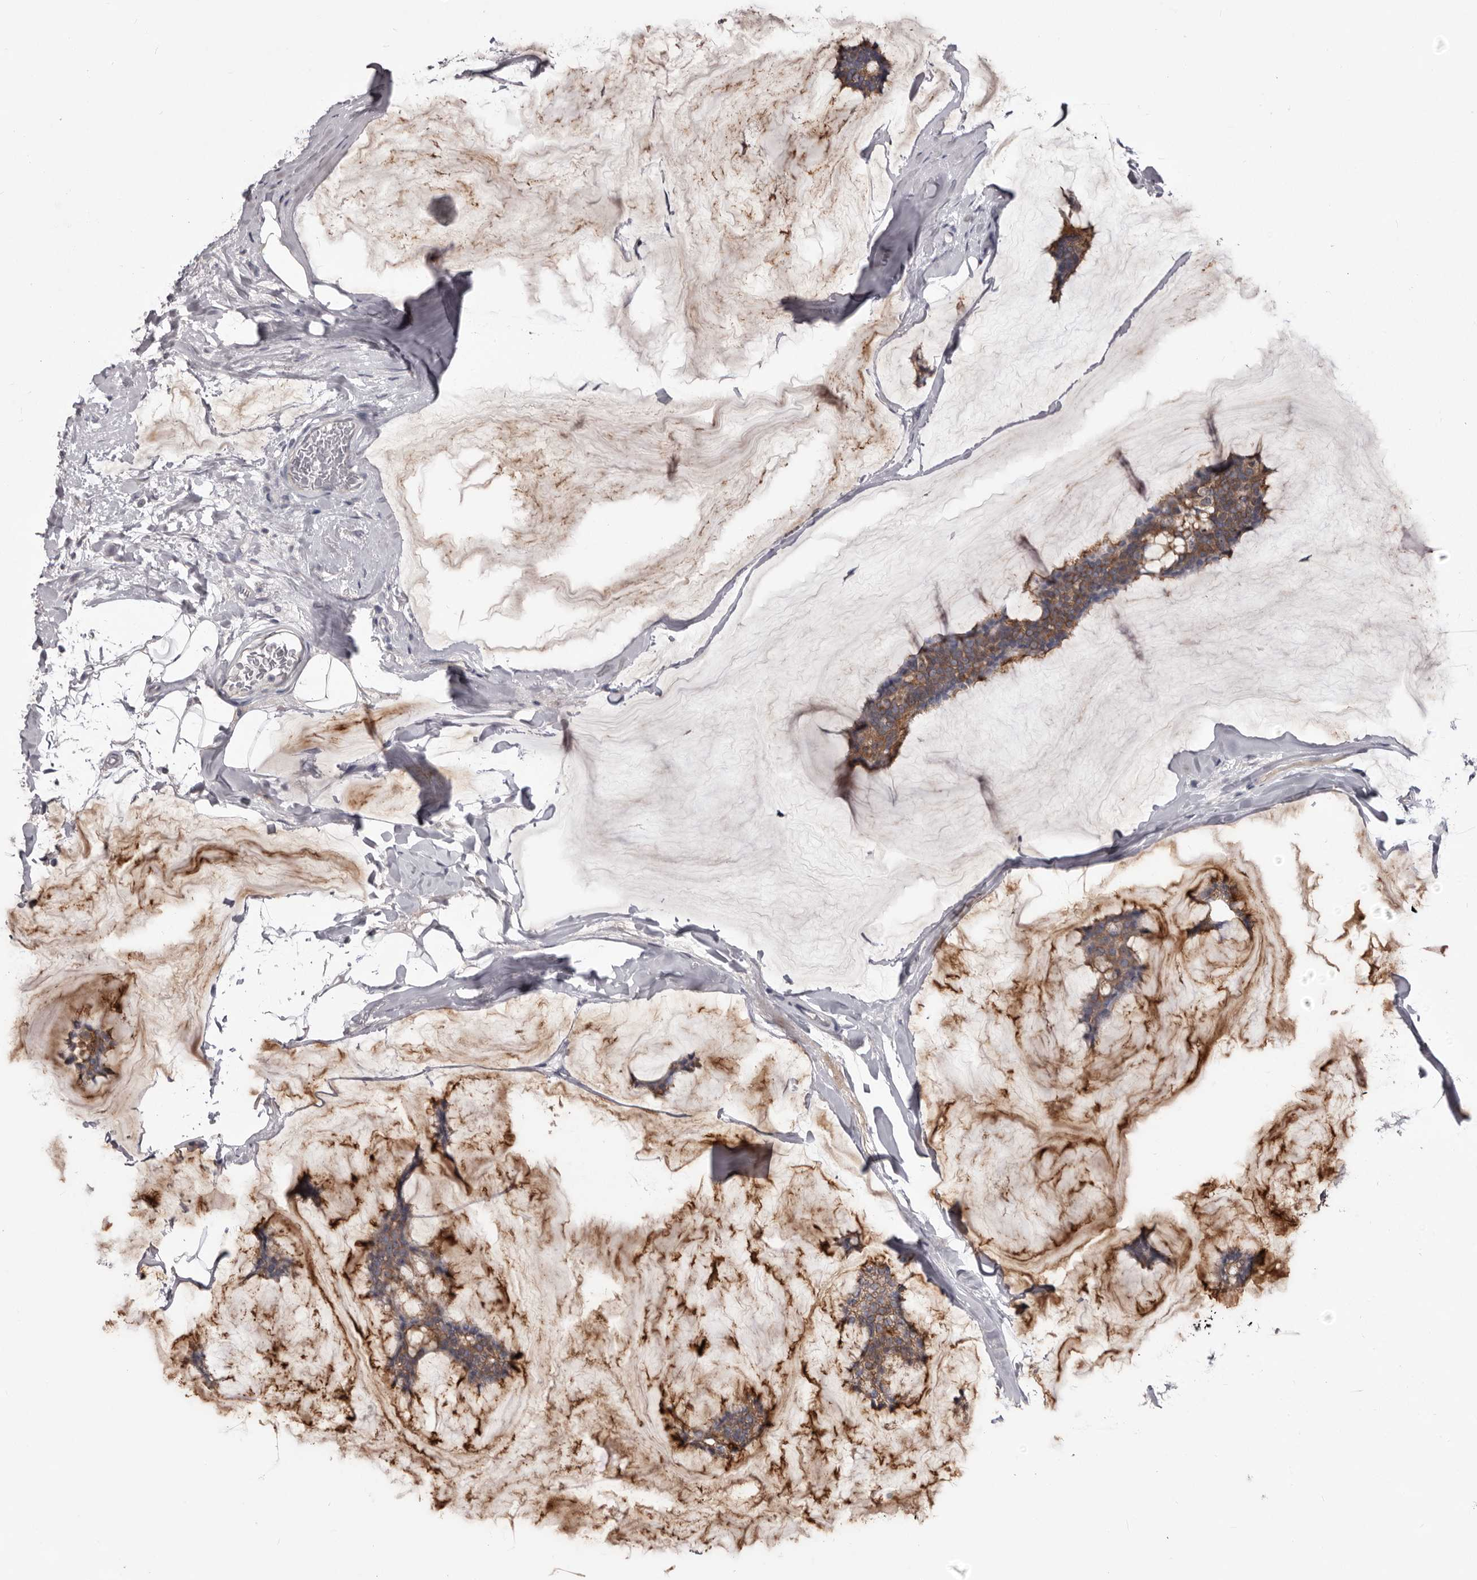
{"staining": {"intensity": "moderate", "quantity": ">75%", "location": "cytoplasmic/membranous"}, "tissue": "breast cancer", "cell_type": "Tumor cells", "image_type": "cancer", "snomed": [{"axis": "morphology", "description": "Duct carcinoma"}, {"axis": "topography", "description": "Breast"}], "caption": "Breast invasive ductal carcinoma stained for a protein demonstrates moderate cytoplasmic/membranous positivity in tumor cells.", "gene": "LPAR6", "patient": {"sex": "female", "age": 93}}